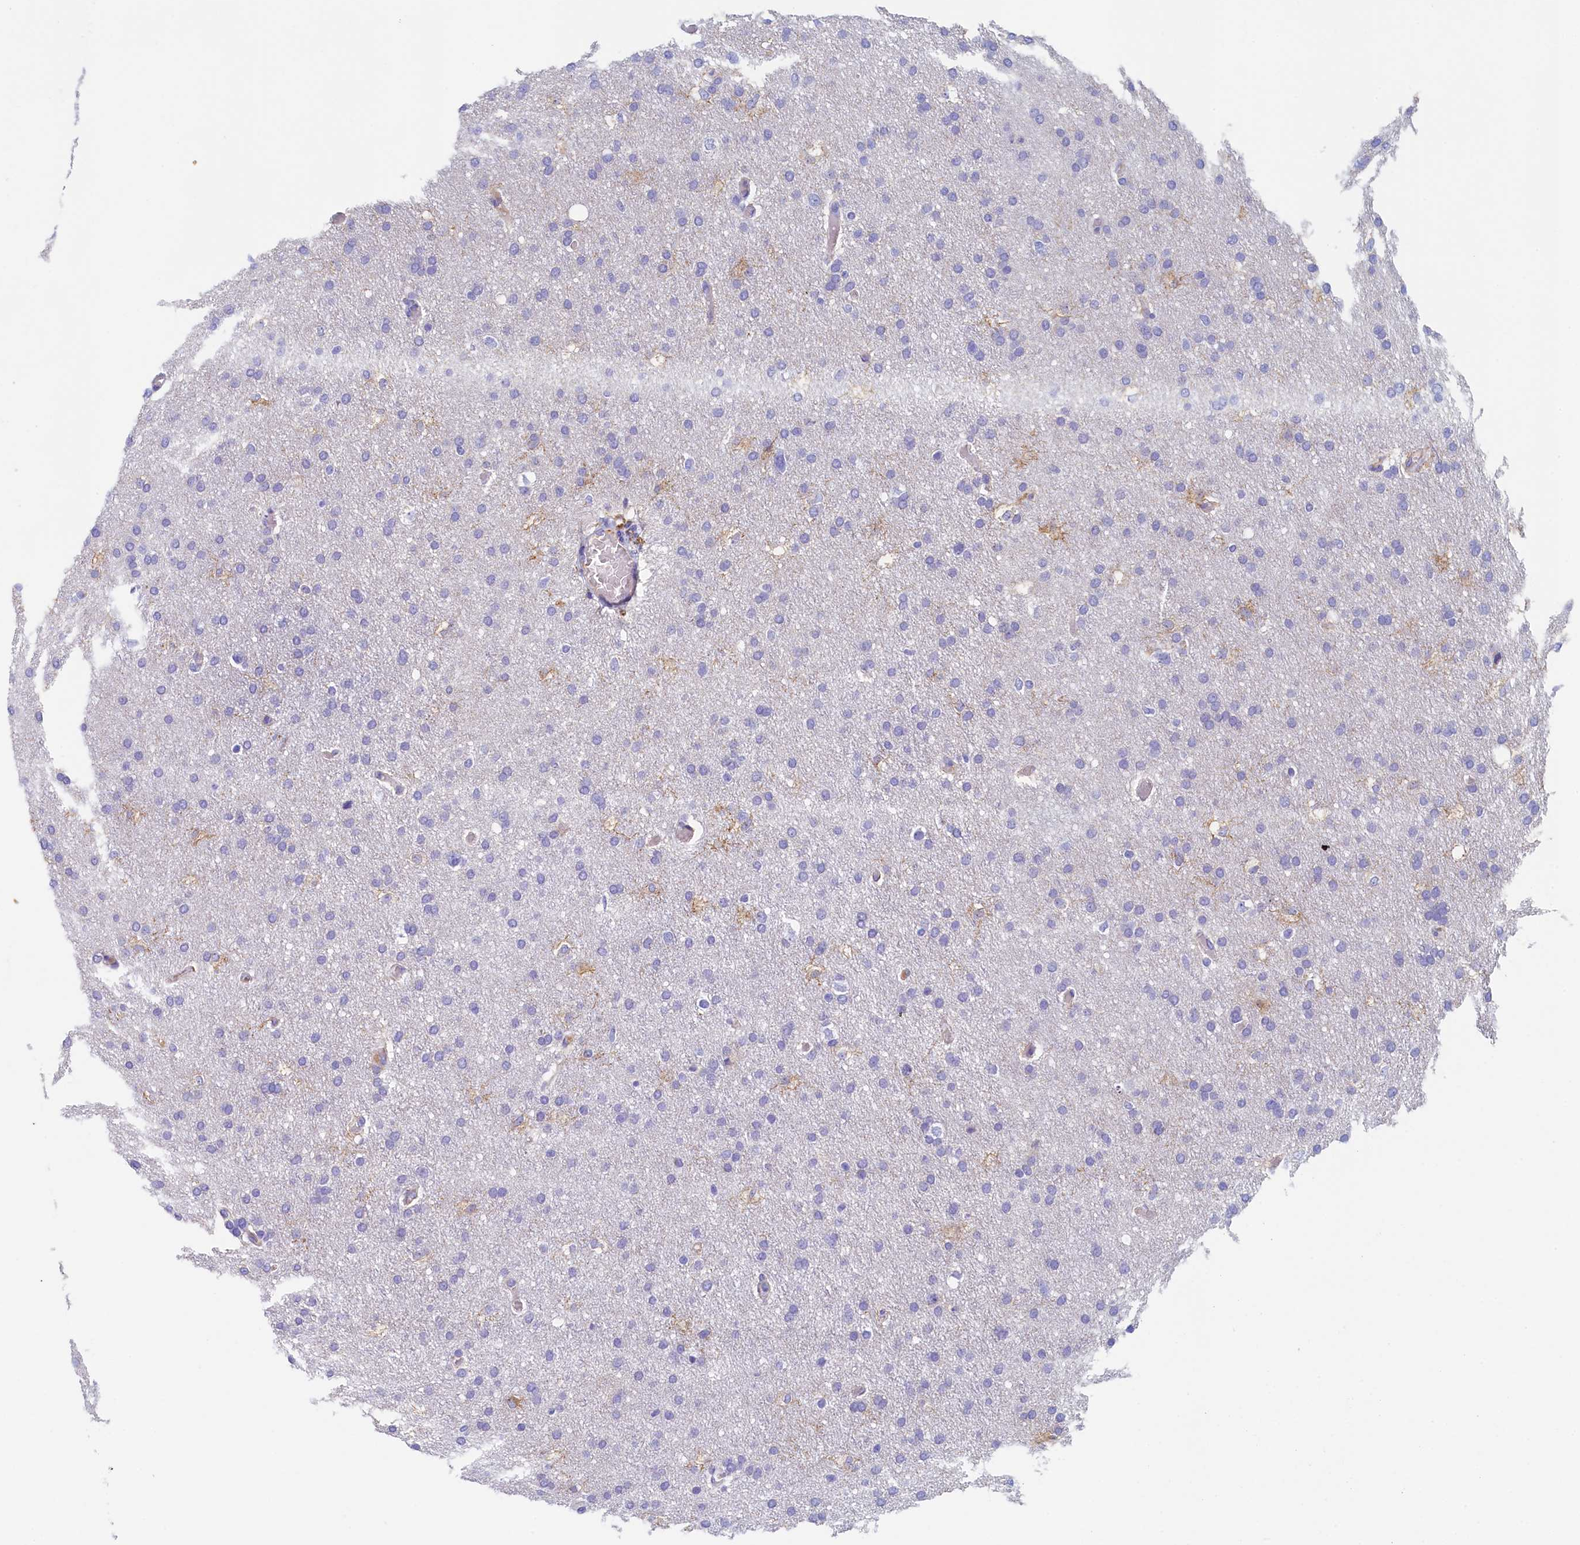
{"staining": {"intensity": "negative", "quantity": "none", "location": "none"}, "tissue": "glioma", "cell_type": "Tumor cells", "image_type": "cancer", "snomed": [{"axis": "morphology", "description": "Glioma, malignant, High grade"}, {"axis": "topography", "description": "Cerebral cortex"}], "caption": "The histopathology image exhibits no significant expression in tumor cells of glioma.", "gene": "GUCA1C", "patient": {"sex": "female", "age": 36}}